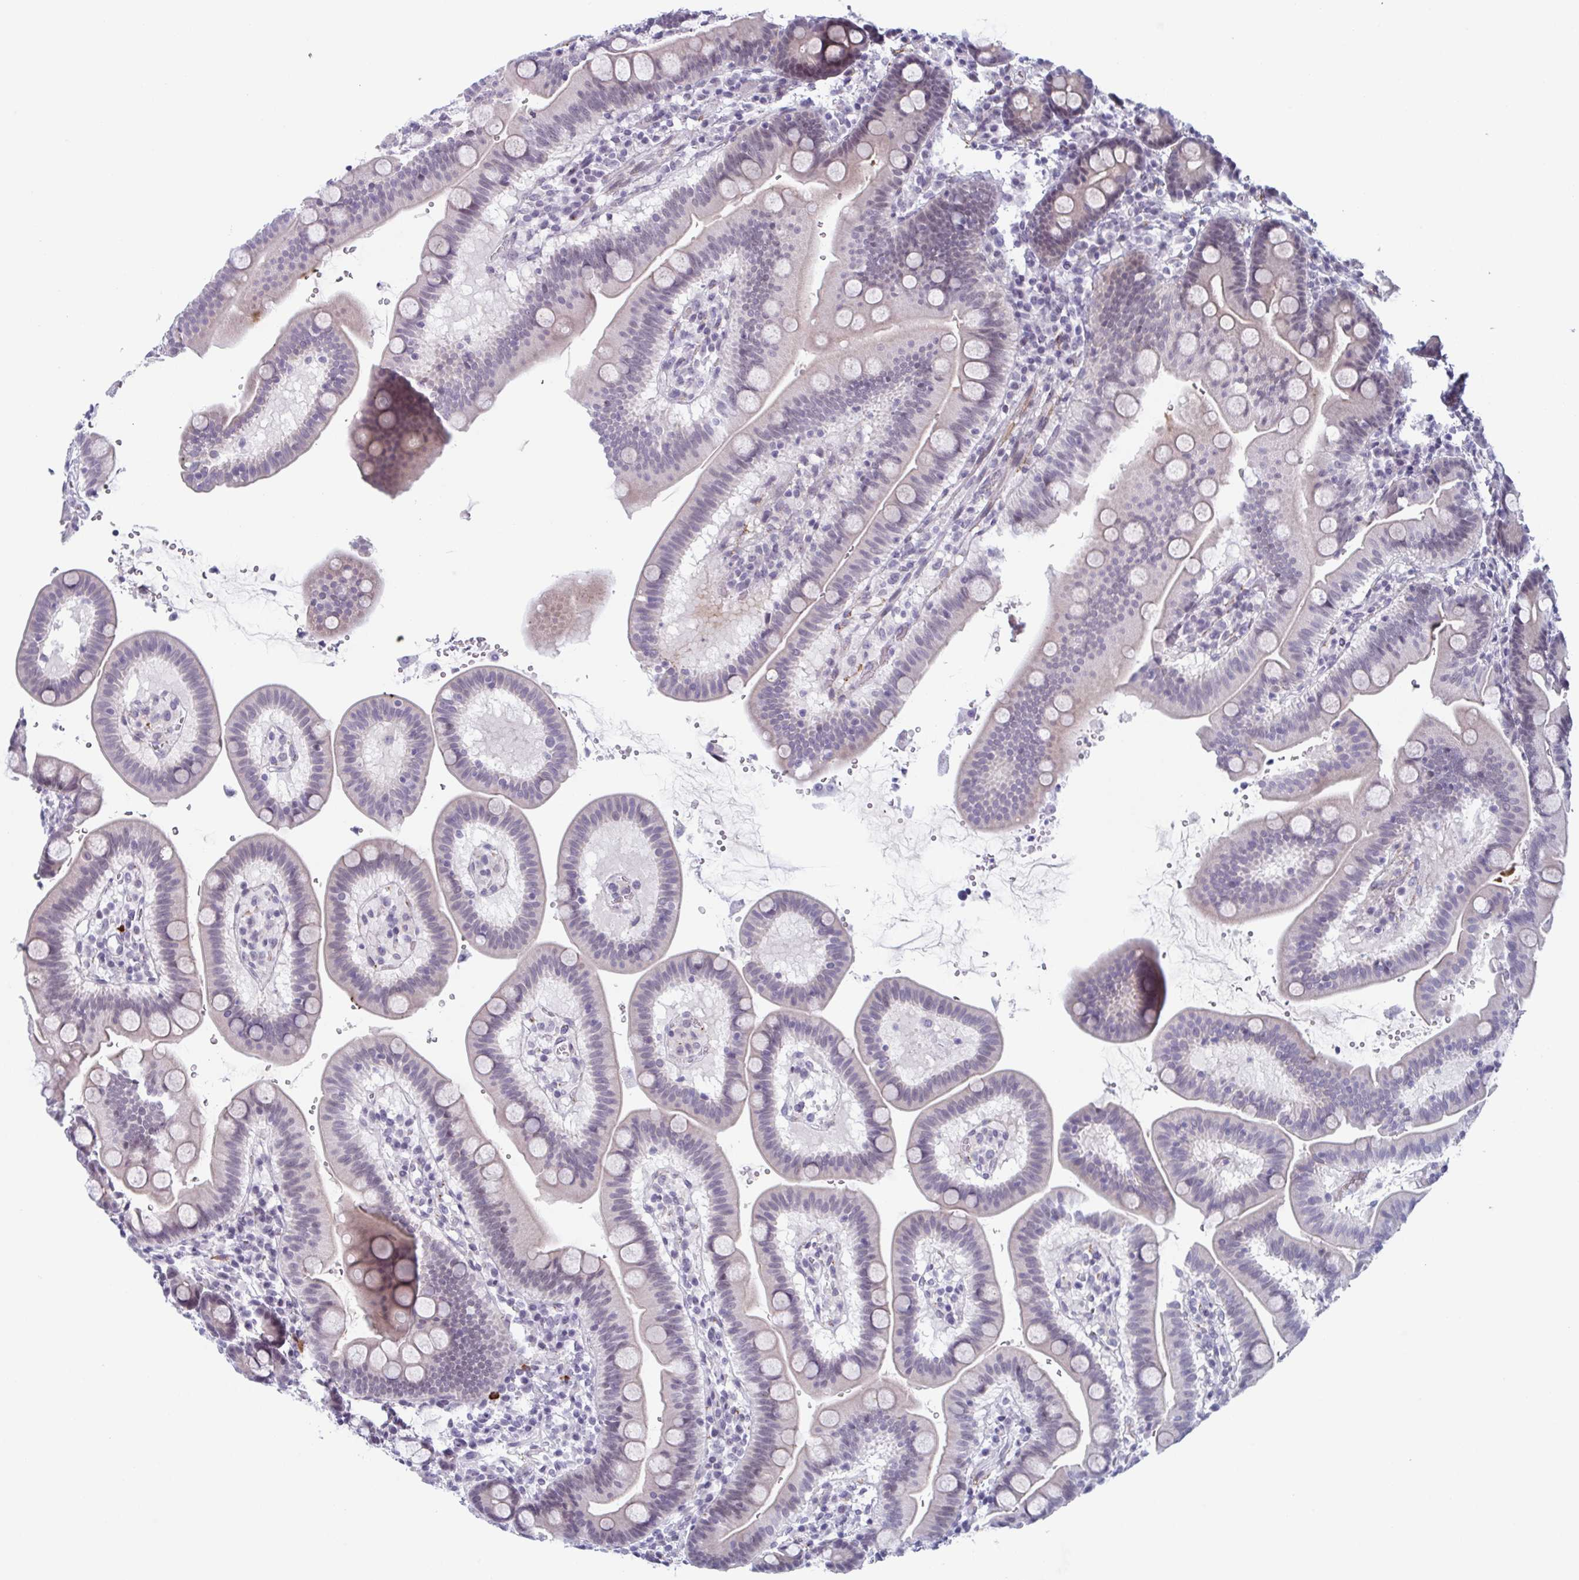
{"staining": {"intensity": "negative", "quantity": "none", "location": "none"}, "tissue": "duodenum", "cell_type": "Glandular cells", "image_type": "normal", "snomed": [{"axis": "morphology", "description": "Normal tissue, NOS"}, {"axis": "topography", "description": "Duodenum"}], "caption": "Immunohistochemical staining of unremarkable human duodenum displays no significant staining in glandular cells.", "gene": "ZFP64", "patient": {"sex": "male", "age": 59}}